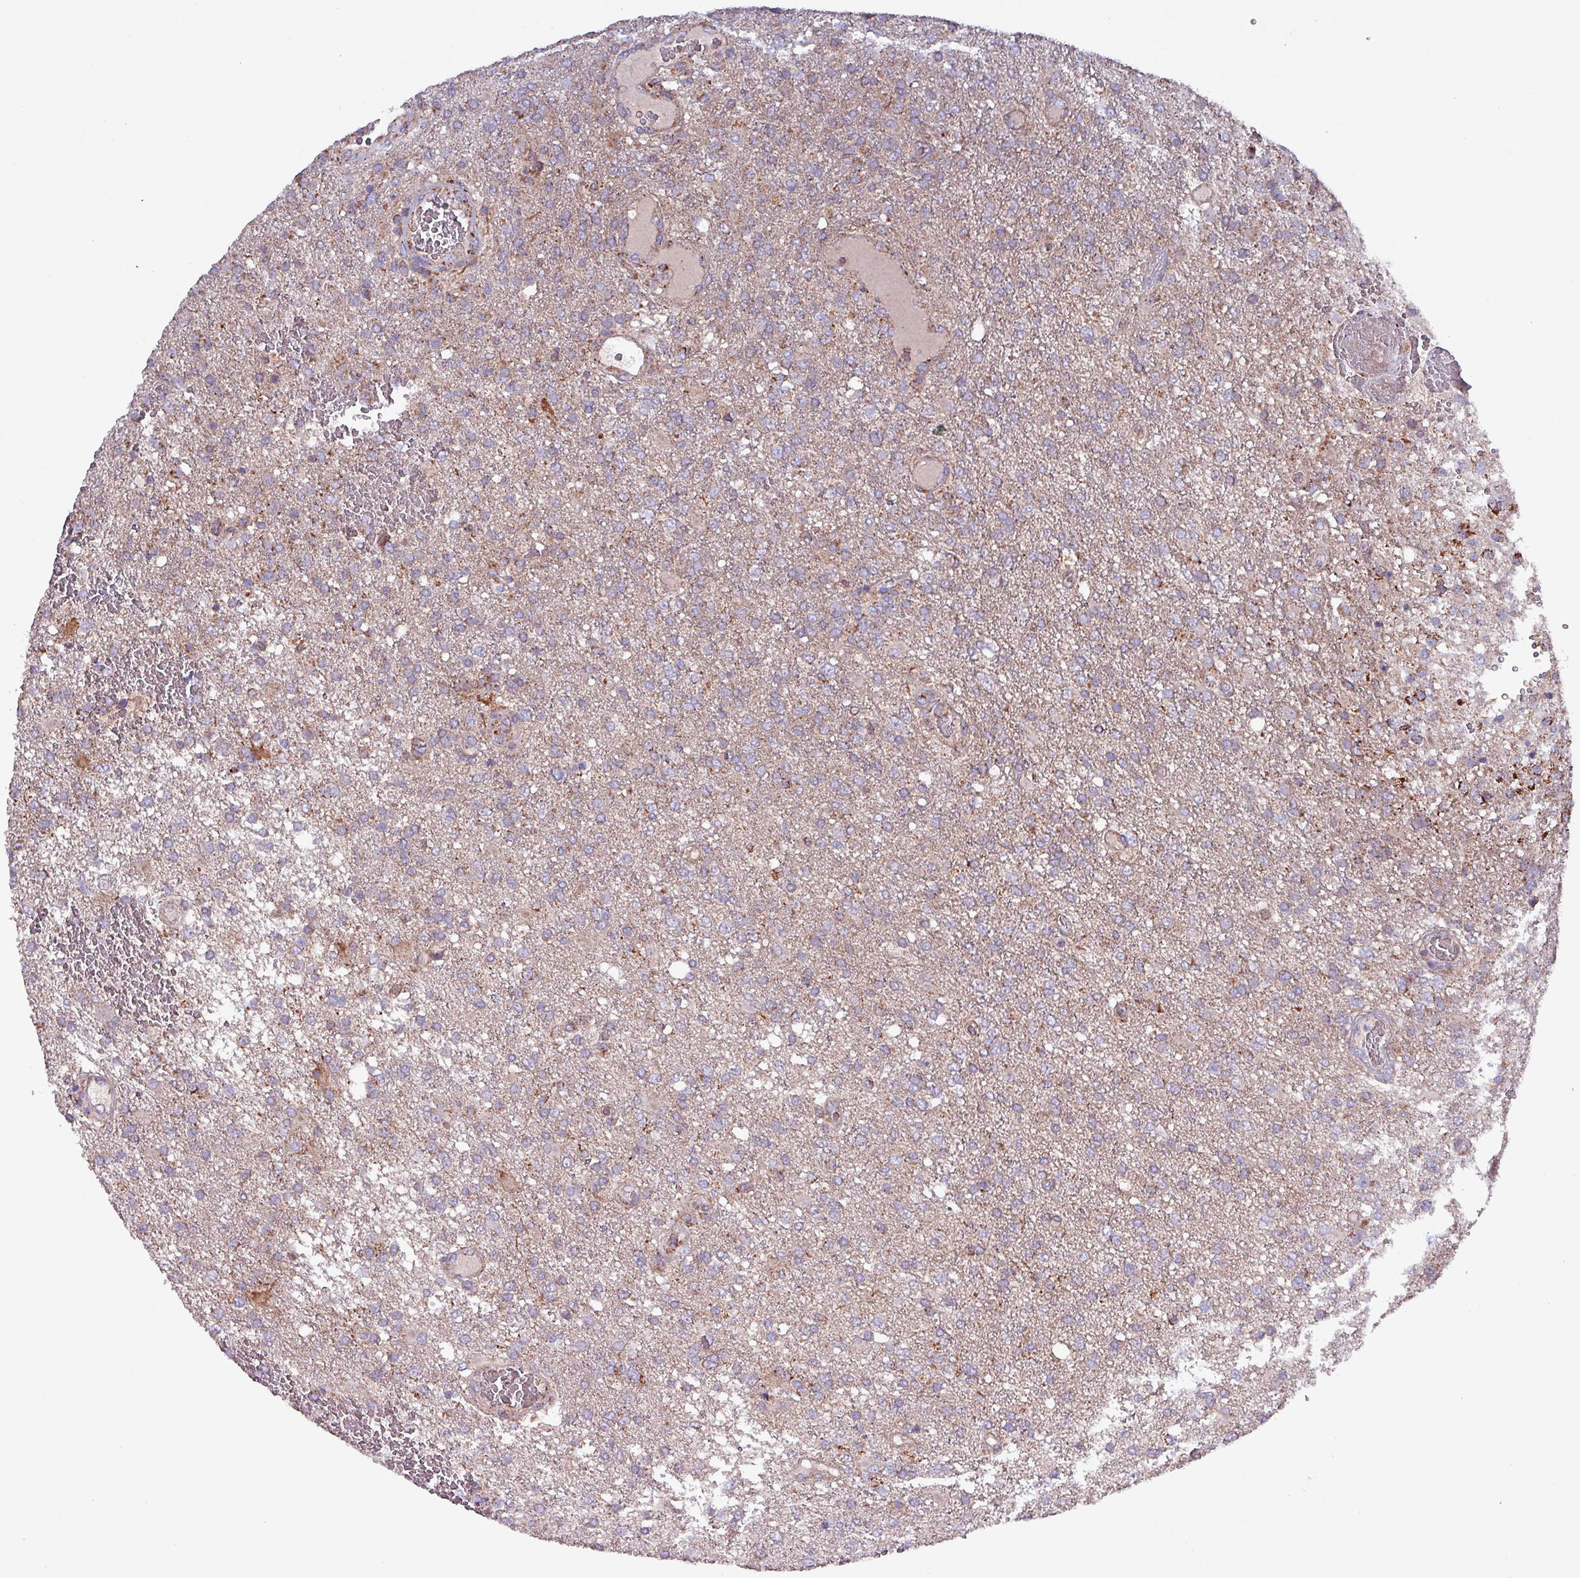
{"staining": {"intensity": "strong", "quantity": "<25%", "location": "cytoplasmic/membranous"}, "tissue": "glioma", "cell_type": "Tumor cells", "image_type": "cancer", "snomed": [{"axis": "morphology", "description": "Glioma, malignant, High grade"}, {"axis": "topography", "description": "Brain"}], "caption": "A micrograph of glioma stained for a protein shows strong cytoplasmic/membranous brown staining in tumor cells.", "gene": "ZNF322", "patient": {"sex": "female", "age": 74}}